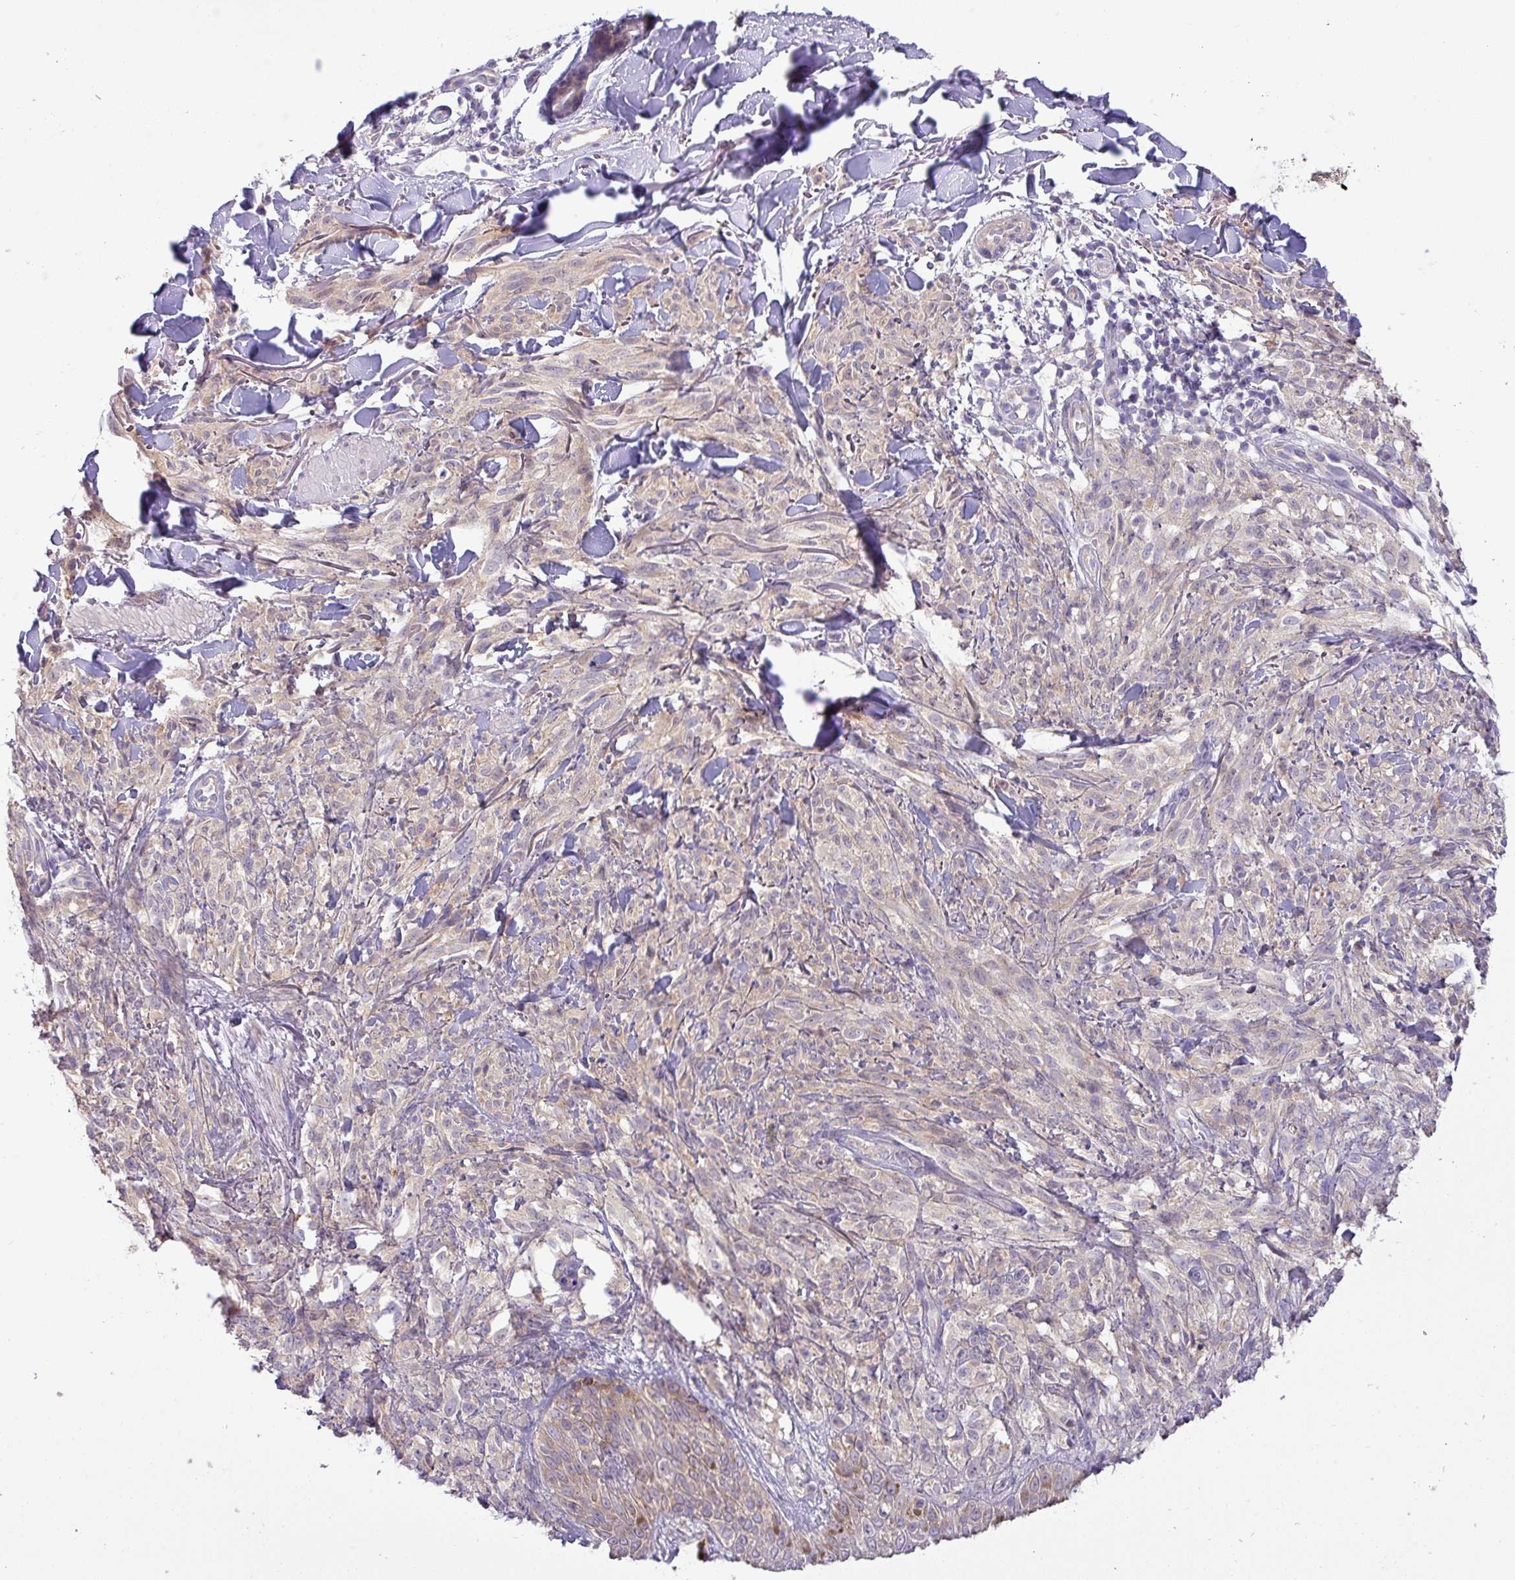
{"staining": {"intensity": "negative", "quantity": "none", "location": "none"}, "tissue": "melanoma", "cell_type": "Tumor cells", "image_type": "cancer", "snomed": [{"axis": "morphology", "description": "Malignant melanoma, NOS"}, {"axis": "topography", "description": "Skin of forearm"}], "caption": "Malignant melanoma was stained to show a protein in brown. There is no significant expression in tumor cells.", "gene": "GALNT12", "patient": {"sex": "female", "age": 65}}